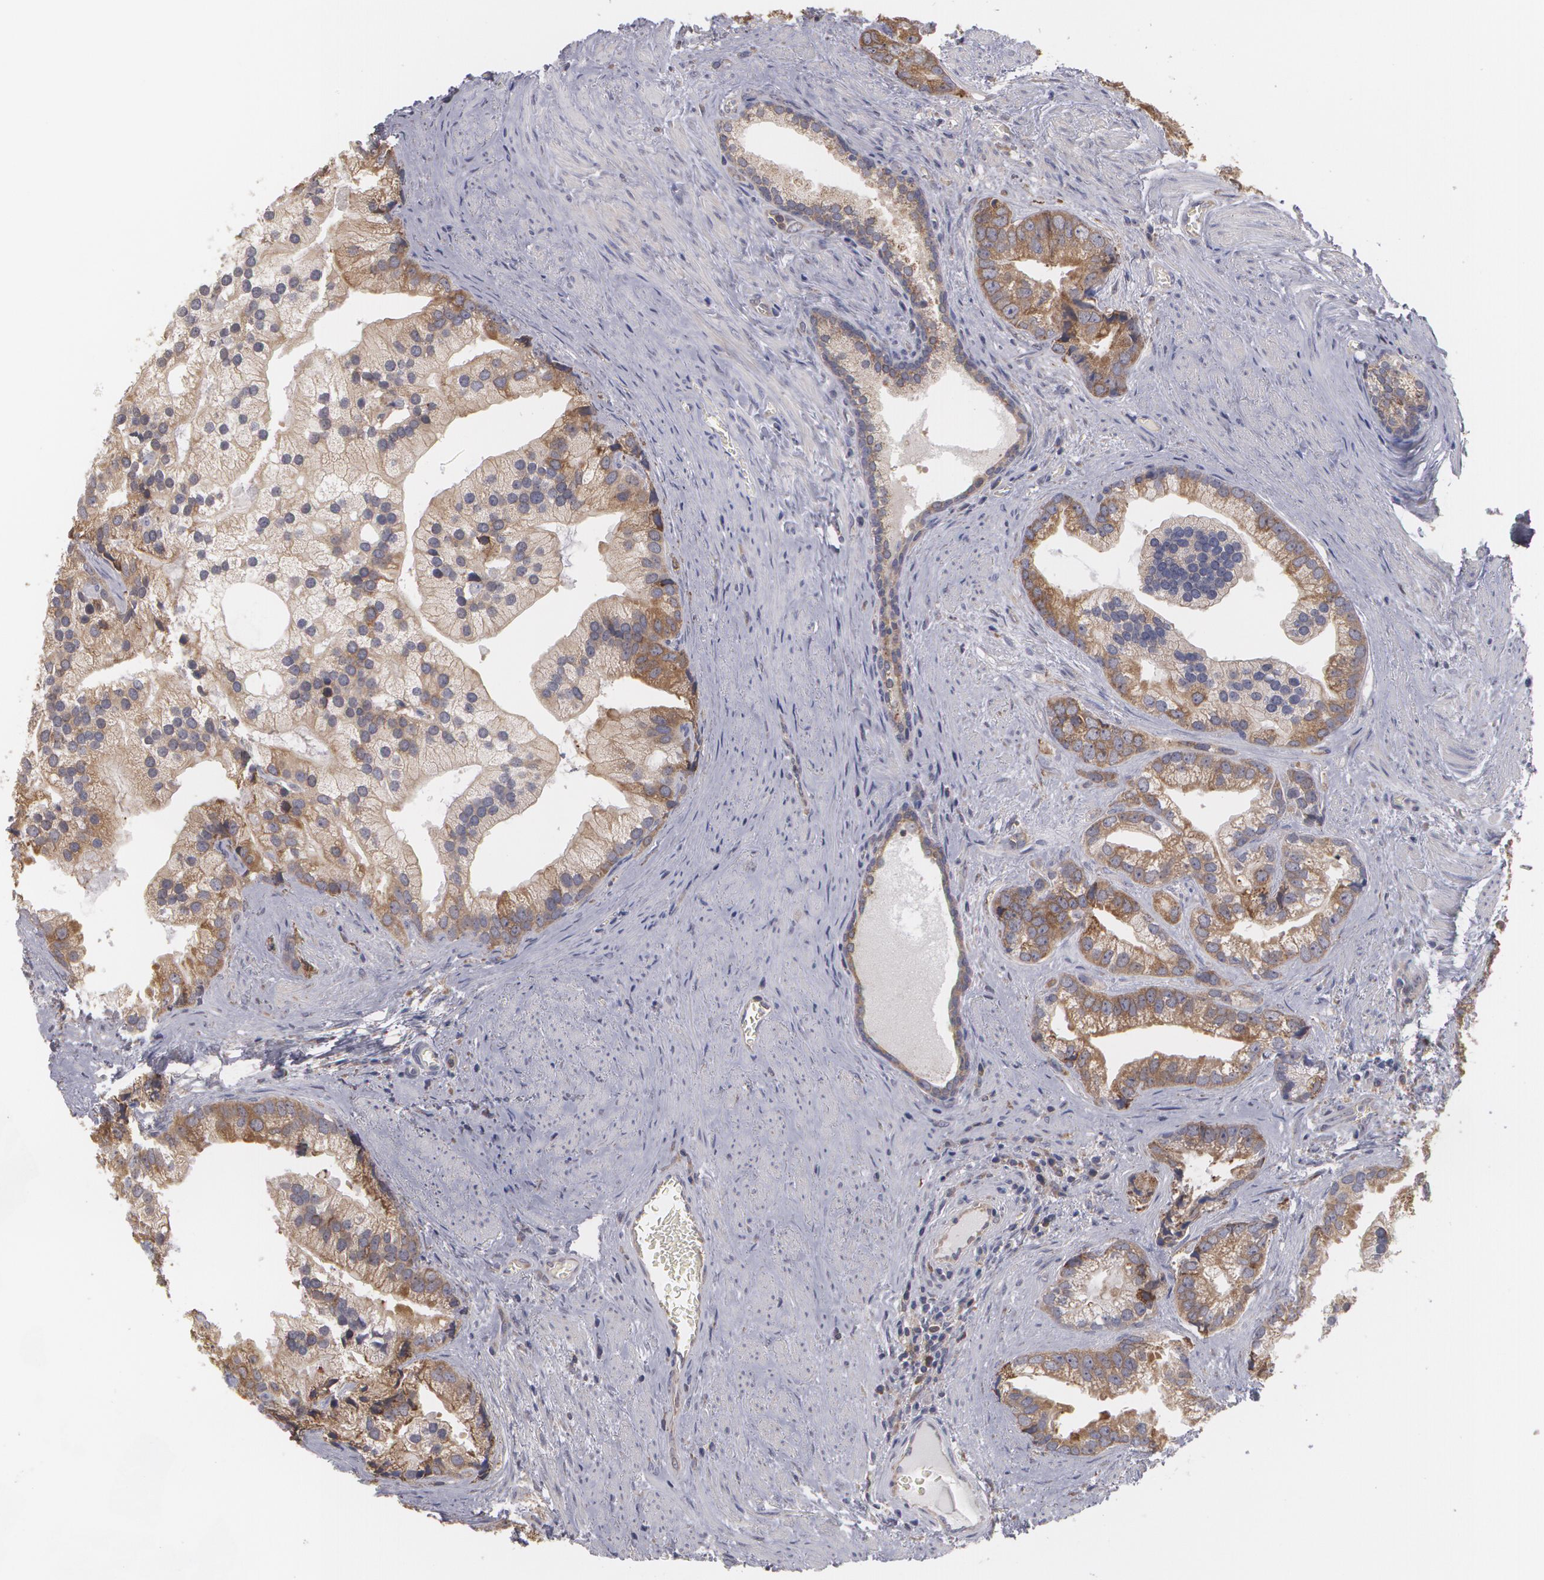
{"staining": {"intensity": "strong", "quantity": ">75%", "location": "cytoplasmic/membranous"}, "tissue": "prostate cancer", "cell_type": "Tumor cells", "image_type": "cancer", "snomed": [{"axis": "morphology", "description": "Adenocarcinoma, Low grade"}, {"axis": "topography", "description": "Prostate"}], "caption": "Adenocarcinoma (low-grade) (prostate) stained for a protein reveals strong cytoplasmic/membranous positivity in tumor cells.", "gene": "MTHFD1", "patient": {"sex": "male", "age": 71}}